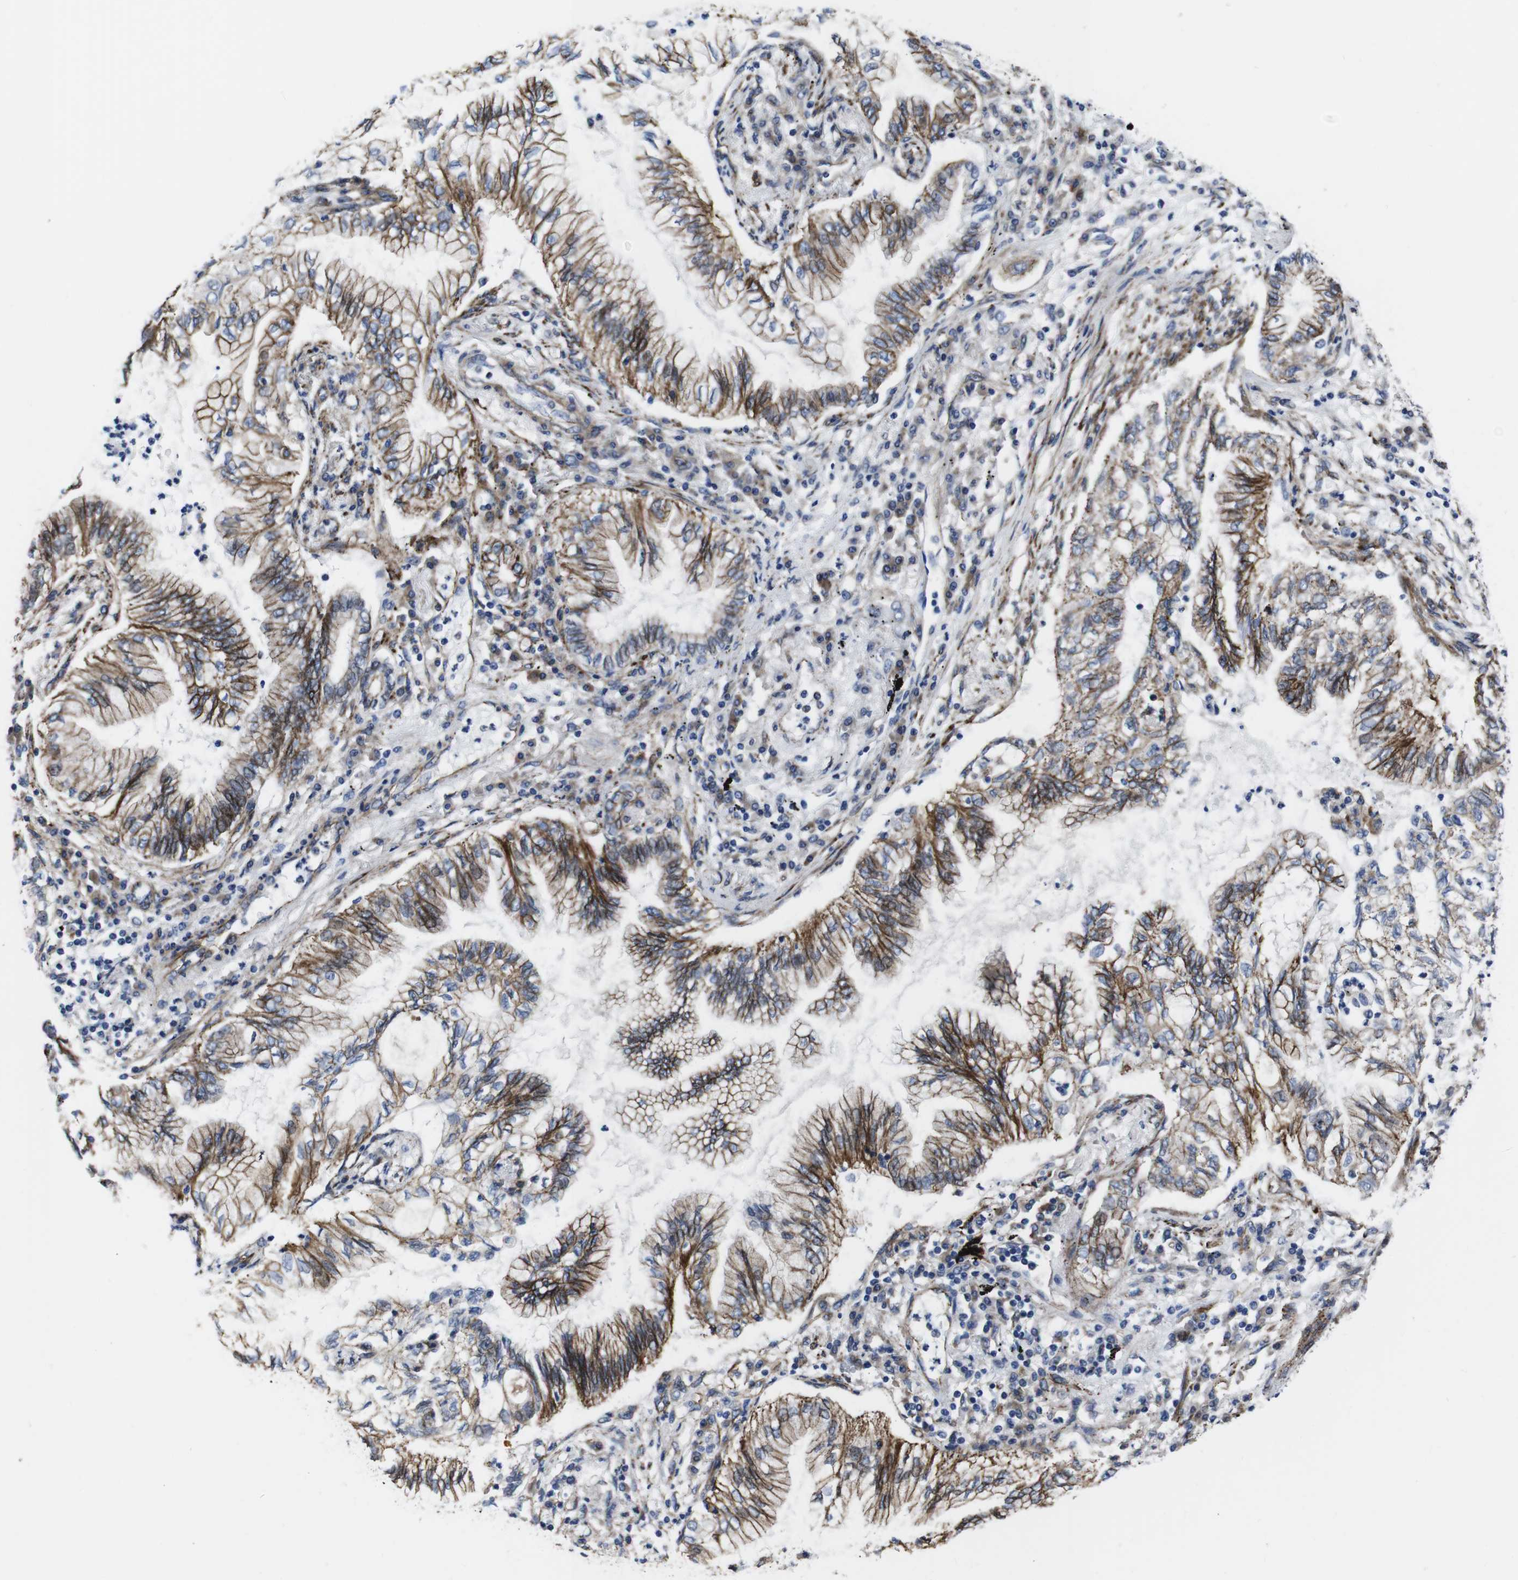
{"staining": {"intensity": "moderate", "quantity": ">75%", "location": "cytoplasmic/membranous"}, "tissue": "lung cancer", "cell_type": "Tumor cells", "image_type": "cancer", "snomed": [{"axis": "morphology", "description": "Normal tissue, NOS"}, {"axis": "morphology", "description": "Adenocarcinoma, NOS"}, {"axis": "topography", "description": "Bronchus"}, {"axis": "topography", "description": "Lung"}], "caption": "This histopathology image reveals lung adenocarcinoma stained with IHC to label a protein in brown. The cytoplasmic/membranous of tumor cells show moderate positivity for the protein. Nuclei are counter-stained blue.", "gene": "NUMB", "patient": {"sex": "female", "age": 70}}